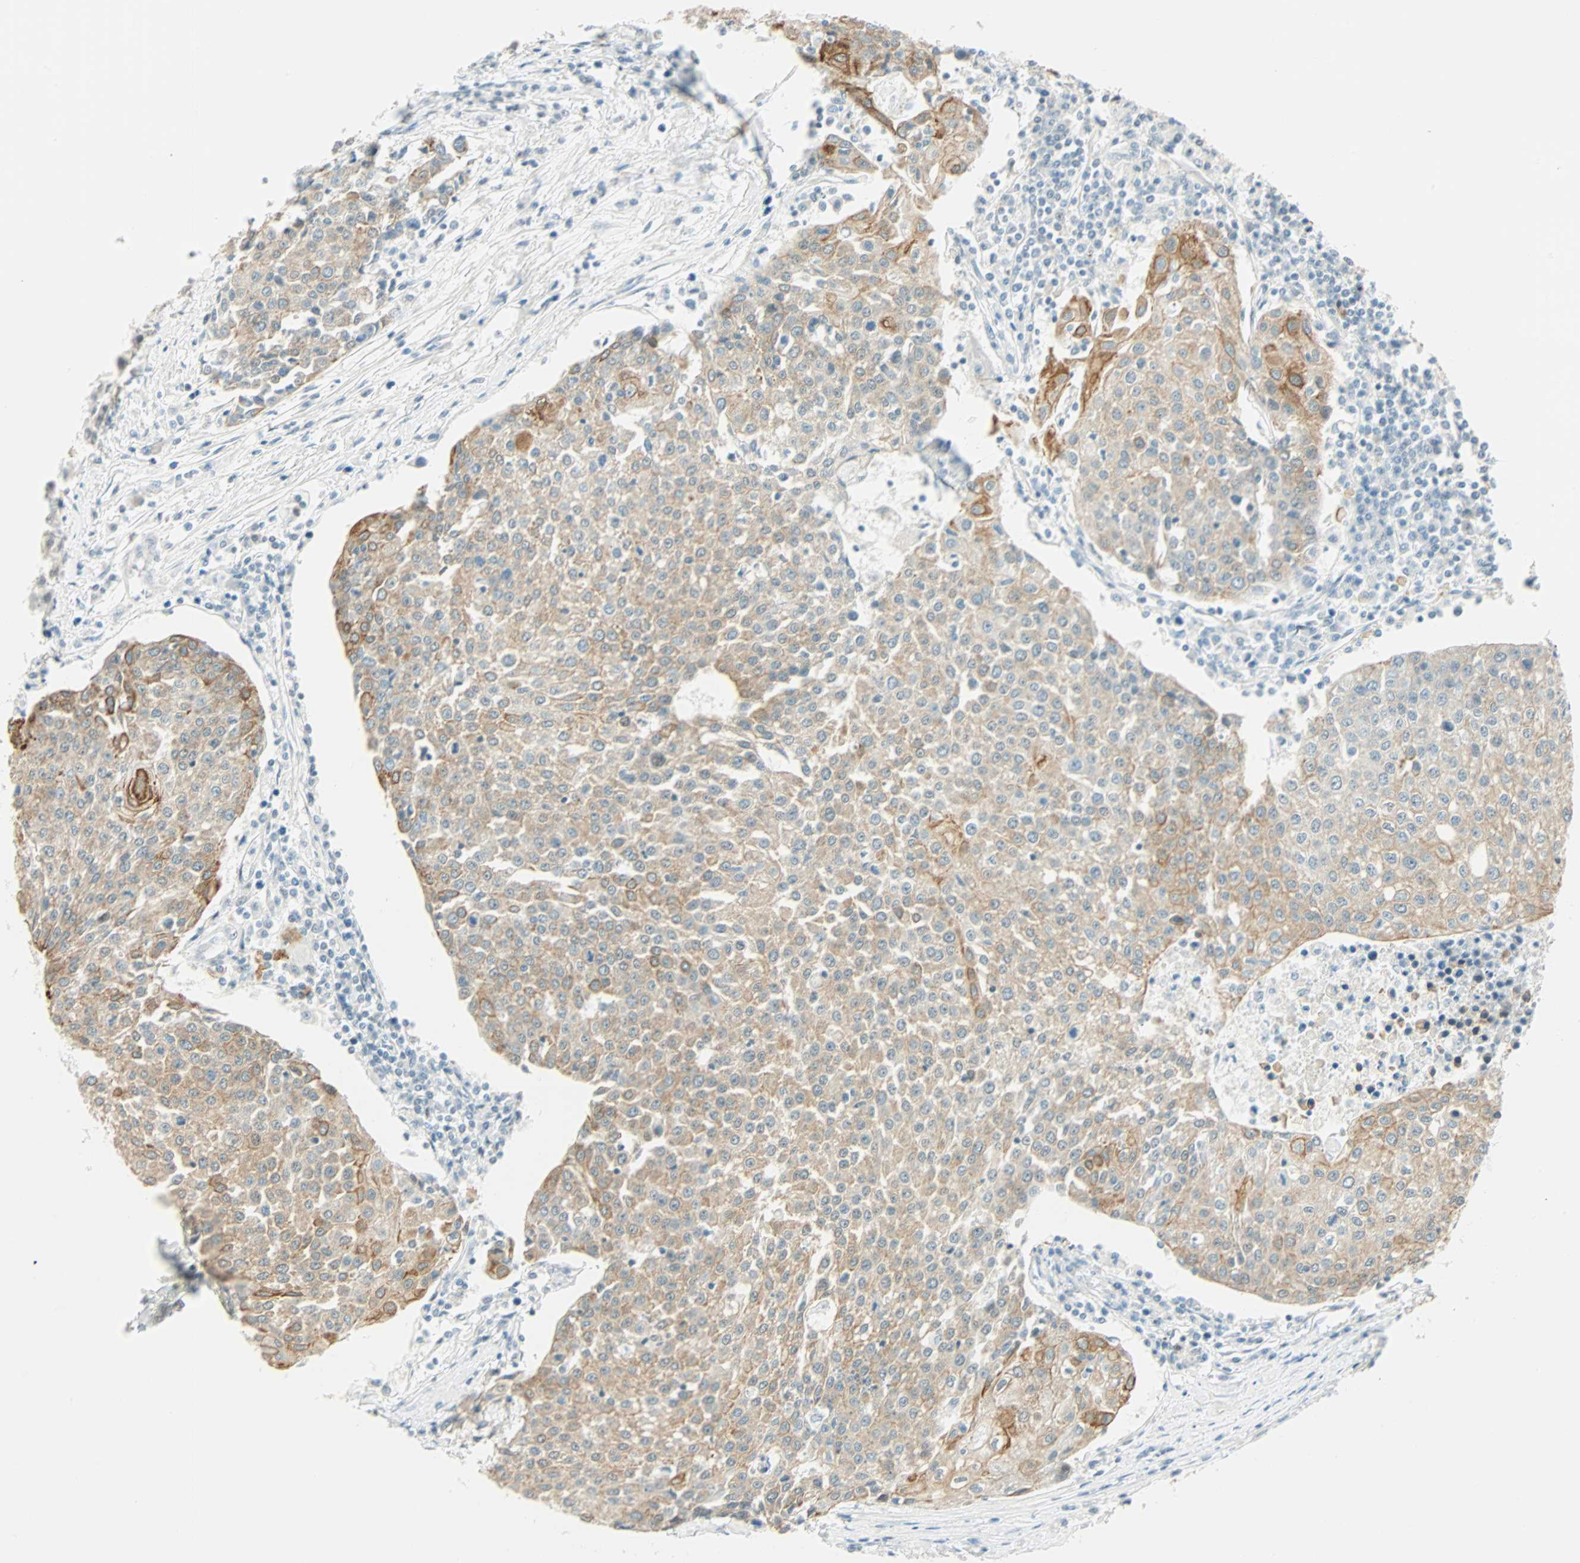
{"staining": {"intensity": "strong", "quantity": "<25%", "location": "cytoplasmic/membranous"}, "tissue": "urothelial cancer", "cell_type": "Tumor cells", "image_type": "cancer", "snomed": [{"axis": "morphology", "description": "Urothelial carcinoma, High grade"}, {"axis": "topography", "description": "Urinary bladder"}], "caption": "Immunohistochemical staining of human urothelial cancer demonstrates medium levels of strong cytoplasmic/membranous positivity in about <25% of tumor cells.", "gene": "NELFE", "patient": {"sex": "female", "age": 85}}